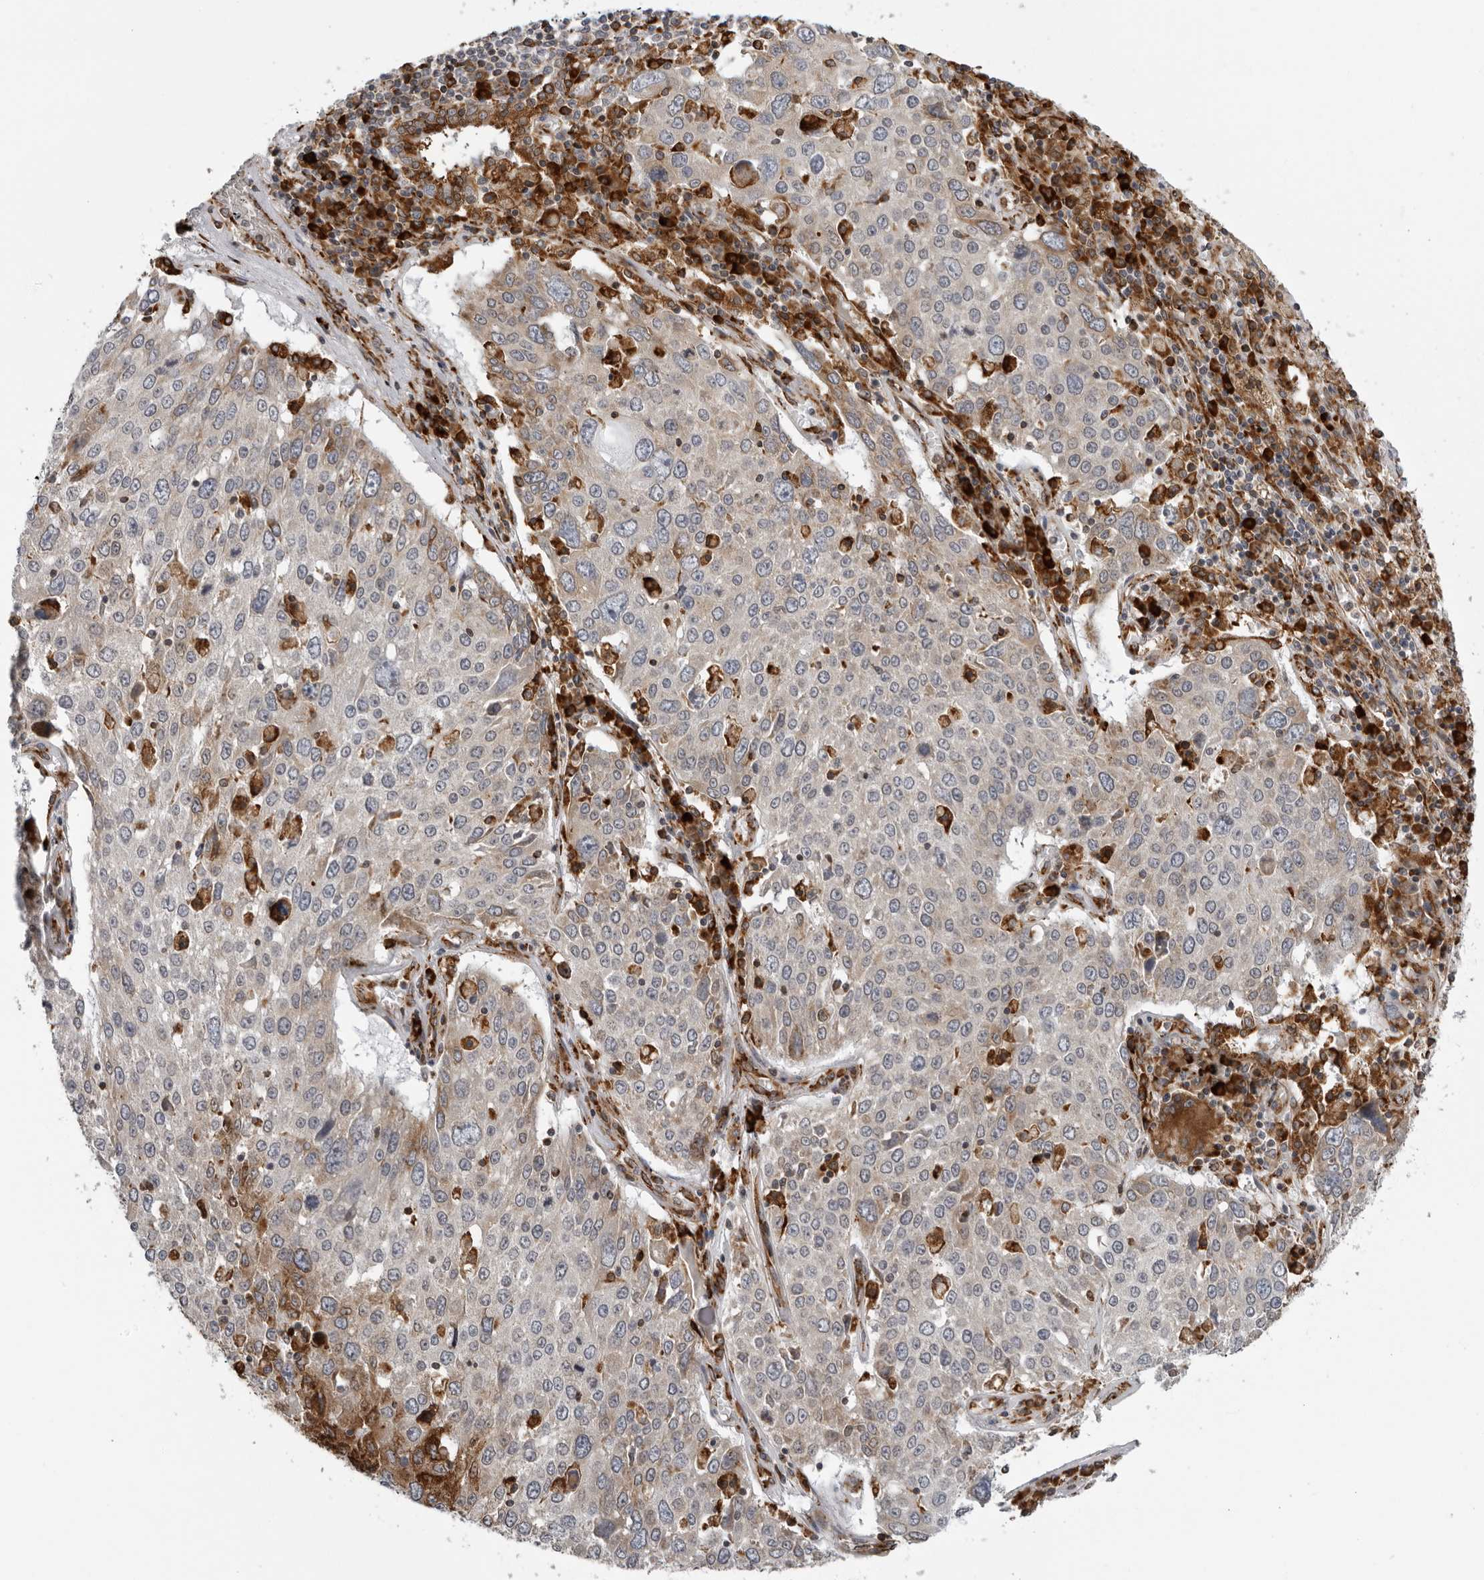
{"staining": {"intensity": "strong", "quantity": "<25%", "location": "cytoplasmic/membranous"}, "tissue": "lung cancer", "cell_type": "Tumor cells", "image_type": "cancer", "snomed": [{"axis": "morphology", "description": "Squamous cell carcinoma, NOS"}, {"axis": "topography", "description": "Lung"}], "caption": "A high-resolution photomicrograph shows IHC staining of lung cancer, which shows strong cytoplasmic/membranous expression in approximately <25% of tumor cells. Immunohistochemistry stains the protein of interest in brown and the nuclei are stained blue.", "gene": "ALPK2", "patient": {"sex": "male", "age": 65}}